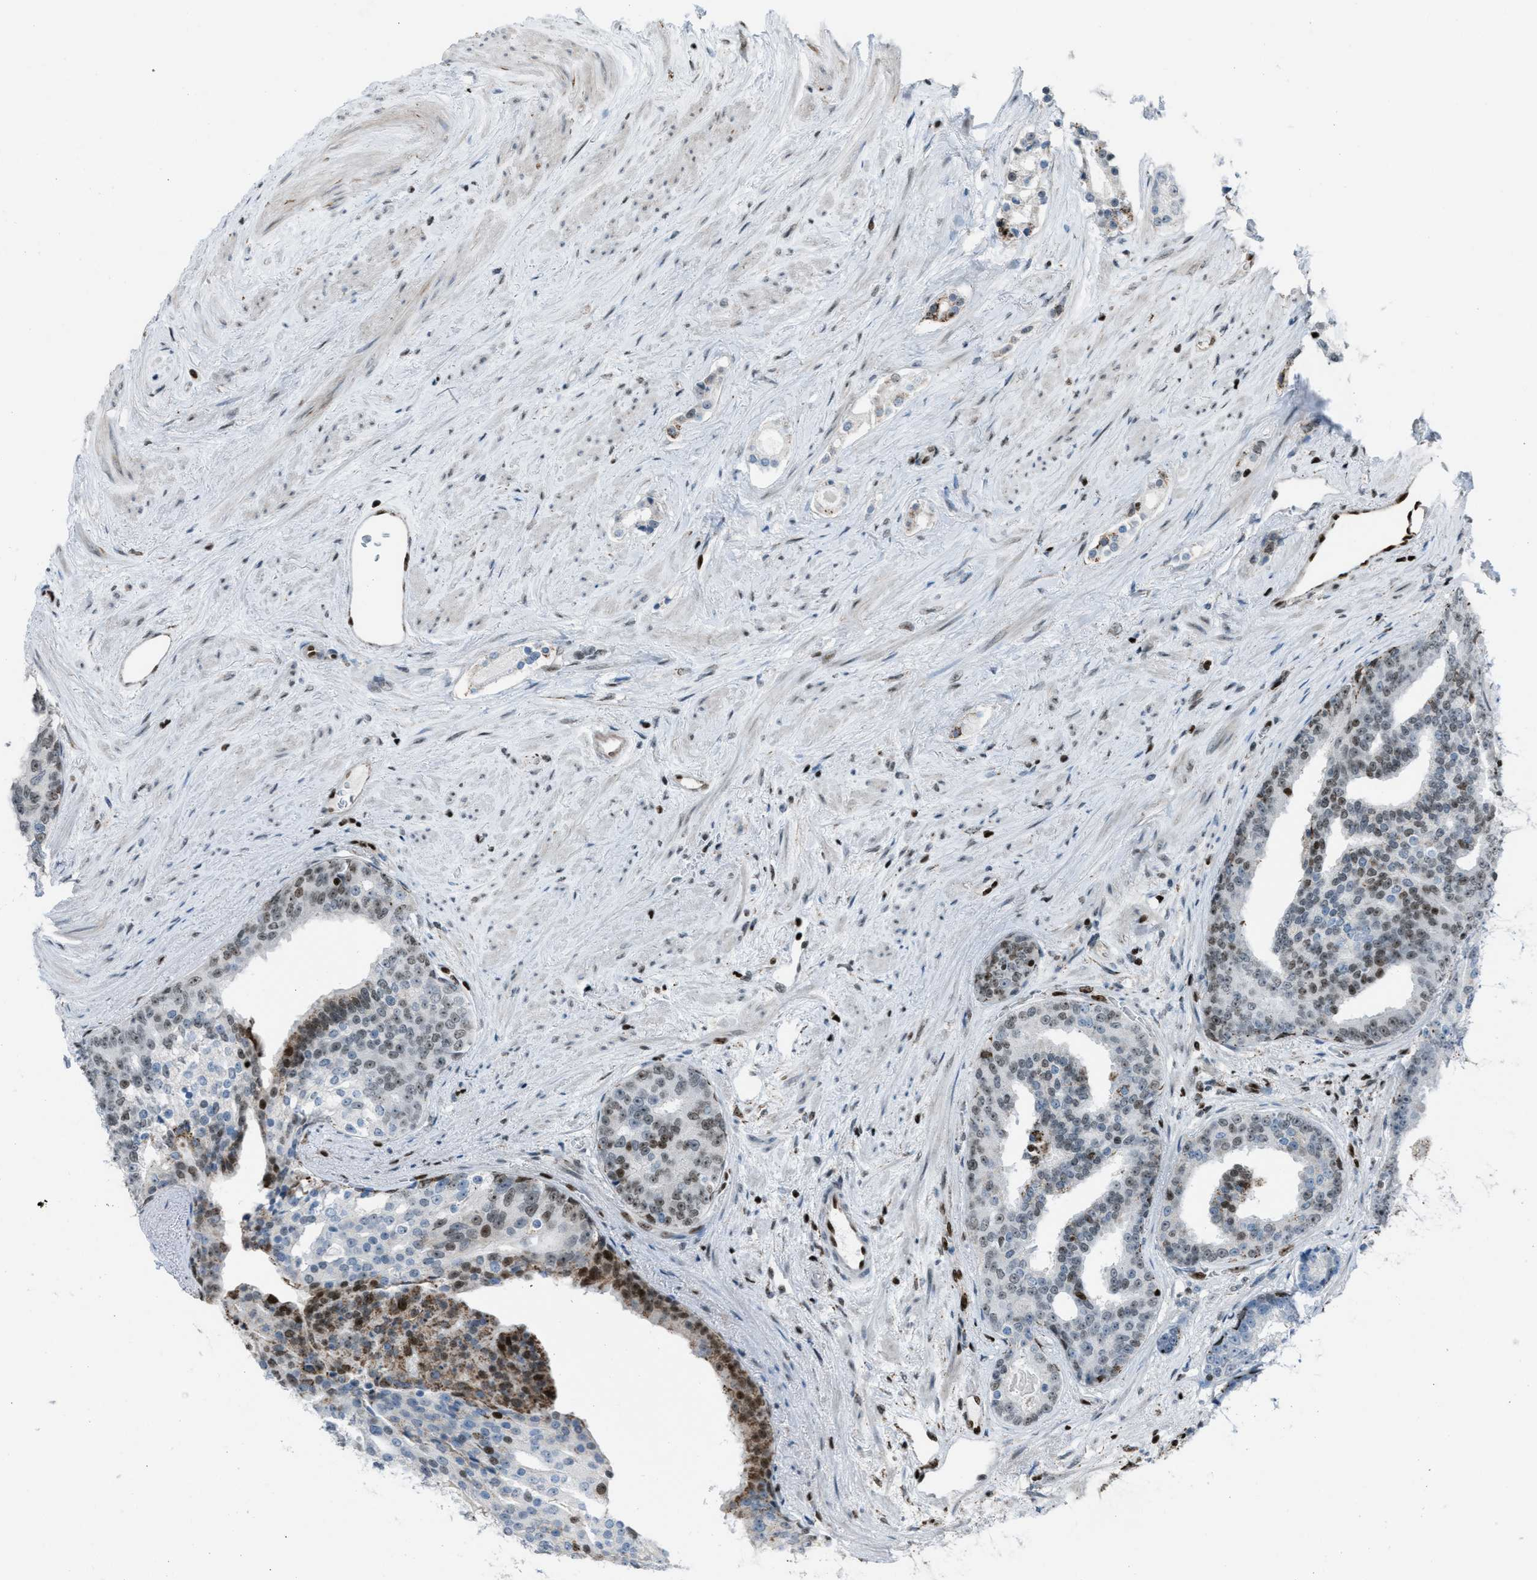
{"staining": {"intensity": "moderate", "quantity": "25%-75%", "location": "cytoplasmic/membranous,nuclear"}, "tissue": "prostate cancer", "cell_type": "Tumor cells", "image_type": "cancer", "snomed": [{"axis": "morphology", "description": "Adenocarcinoma, High grade"}, {"axis": "topography", "description": "Prostate"}], "caption": "Moderate cytoplasmic/membranous and nuclear staining is identified in approximately 25%-75% of tumor cells in prostate cancer.", "gene": "SLFN5", "patient": {"sex": "male", "age": 71}}